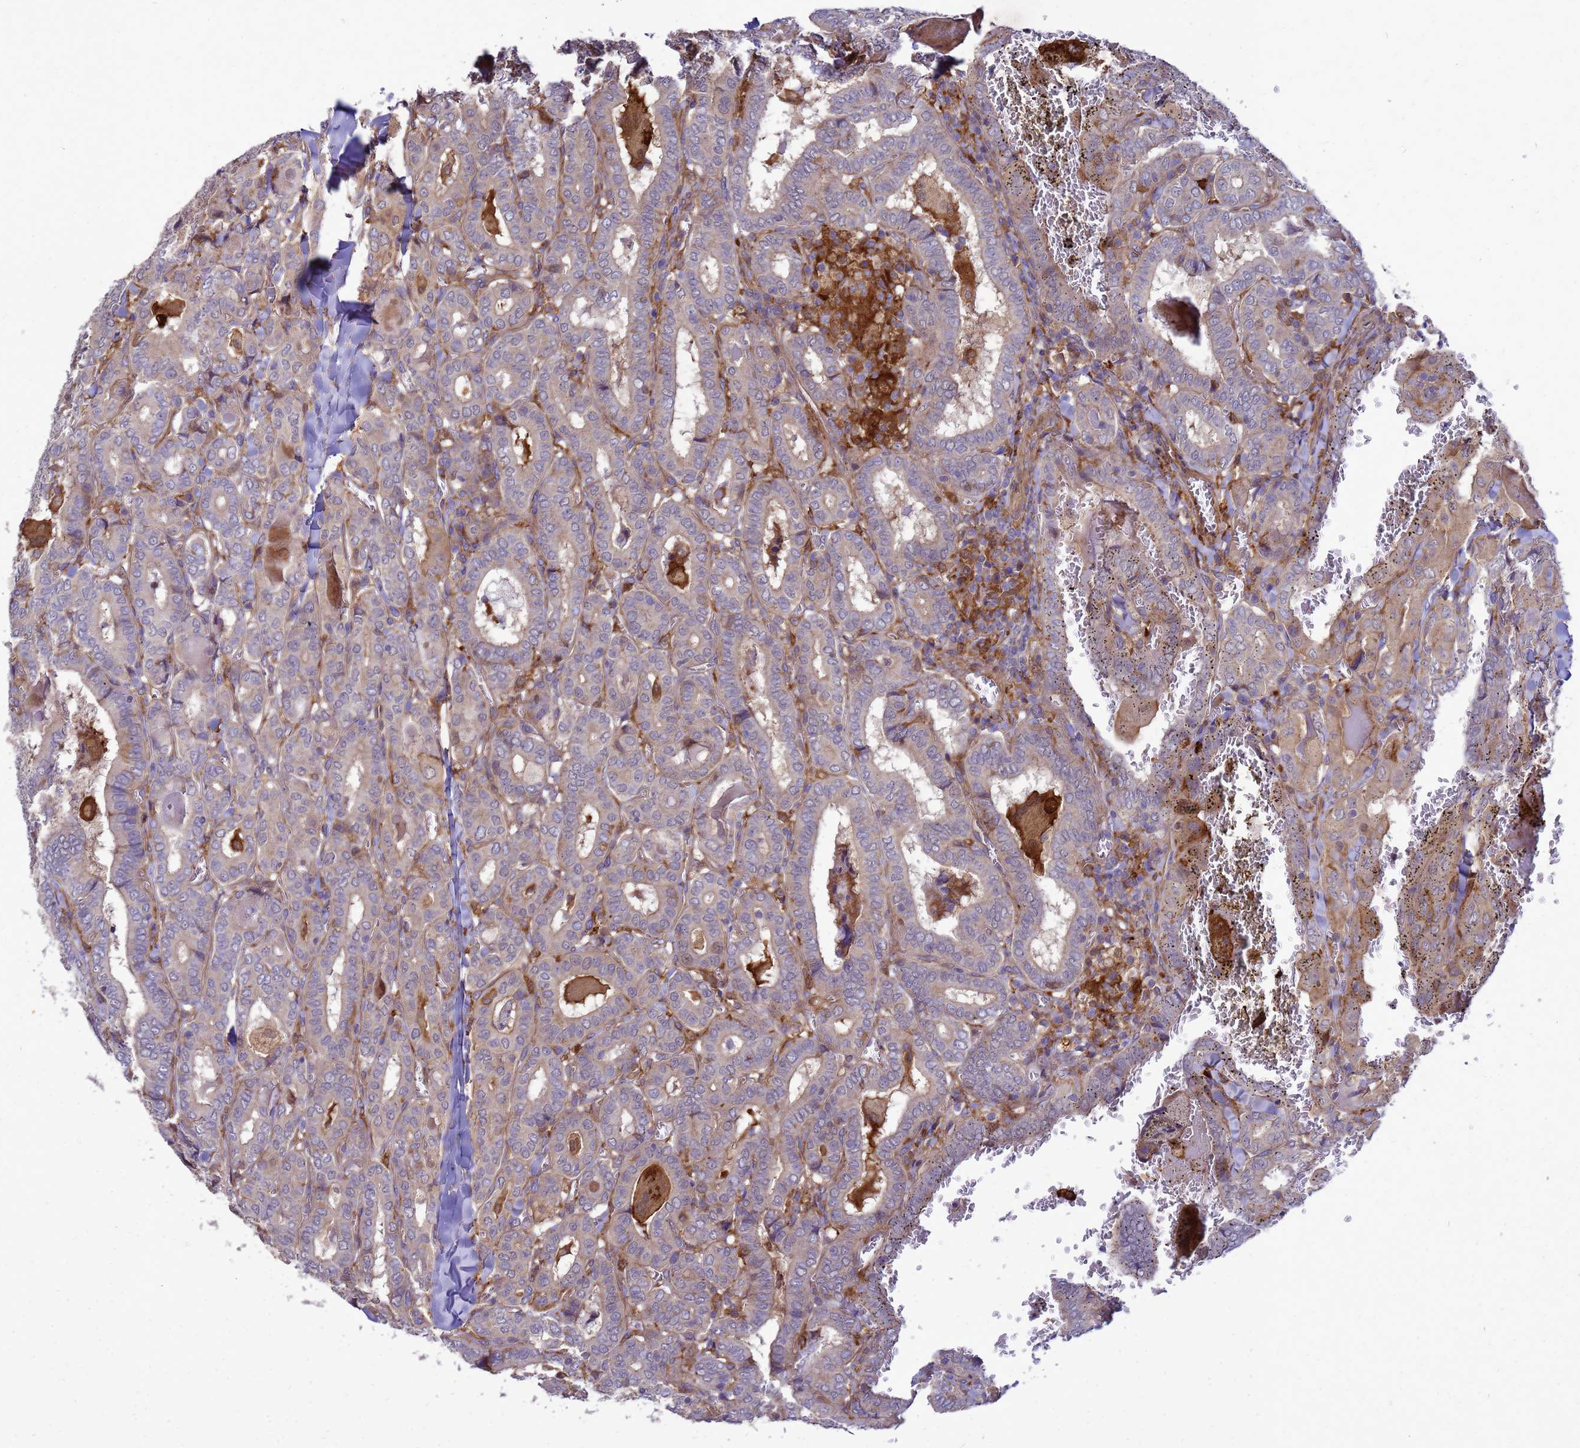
{"staining": {"intensity": "weak", "quantity": "25%-75%", "location": "cytoplasmic/membranous"}, "tissue": "thyroid cancer", "cell_type": "Tumor cells", "image_type": "cancer", "snomed": [{"axis": "morphology", "description": "Papillary adenocarcinoma, NOS"}, {"axis": "topography", "description": "Thyroid gland"}], "caption": "Tumor cells exhibit low levels of weak cytoplasmic/membranous staining in approximately 25%-75% of cells in human thyroid cancer (papillary adenocarcinoma).", "gene": "RNF215", "patient": {"sex": "female", "age": 72}}